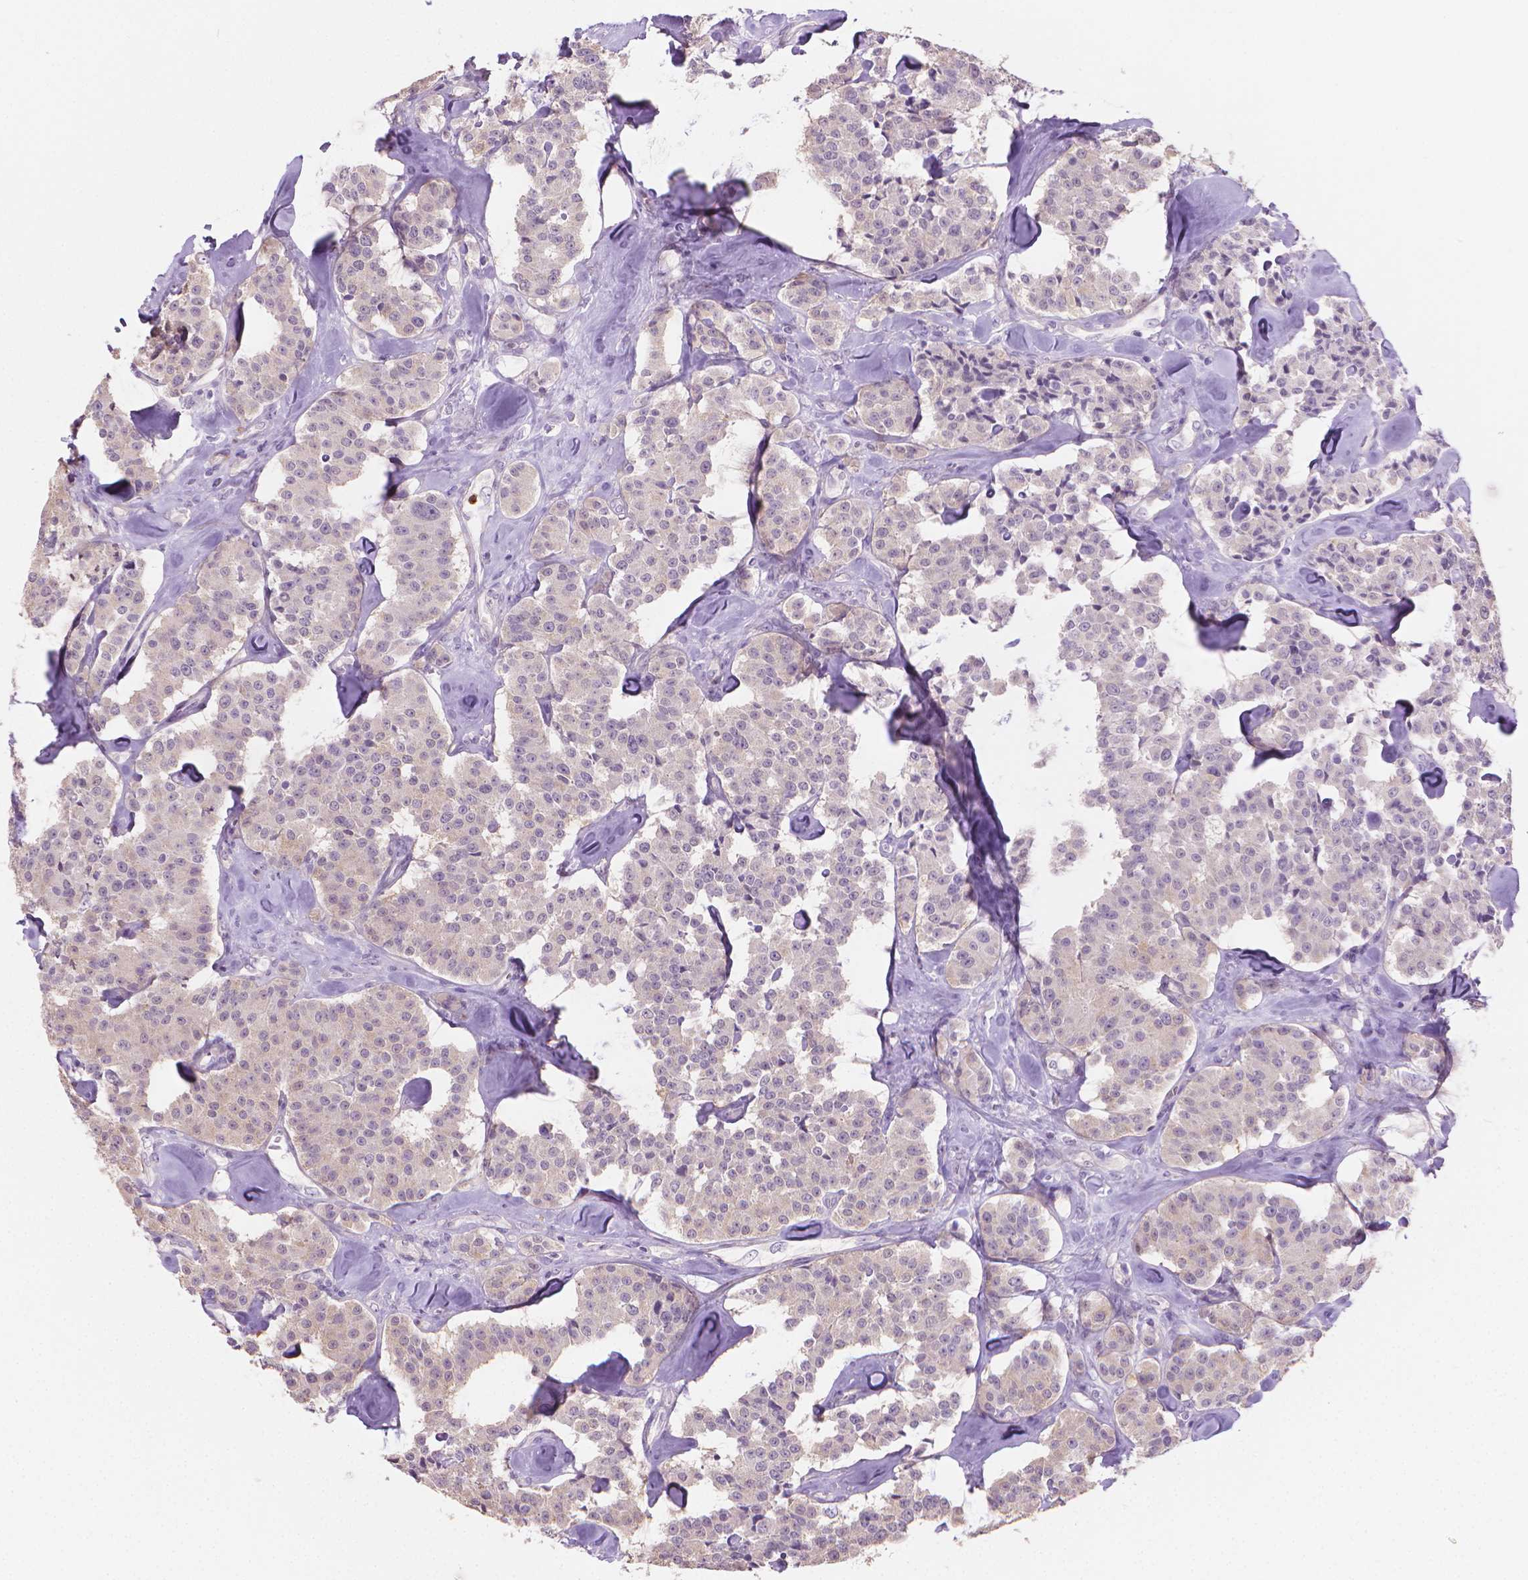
{"staining": {"intensity": "negative", "quantity": "none", "location": "none"}, "tissue": "carcinoid", "cell_type": "Tumor cells", "image_type": "cancer", "snomed": [{"axis": "morphology", "description": "Carcinoid, malignant, NOS"}, {"axis": "topography", "description": "Pancreas"}], "caption": "Tumor cells show no significant protein positivity in carcinoid (malignant).", "gene": "GSDMA", "patient": {"sex": "male", "age": 41}}